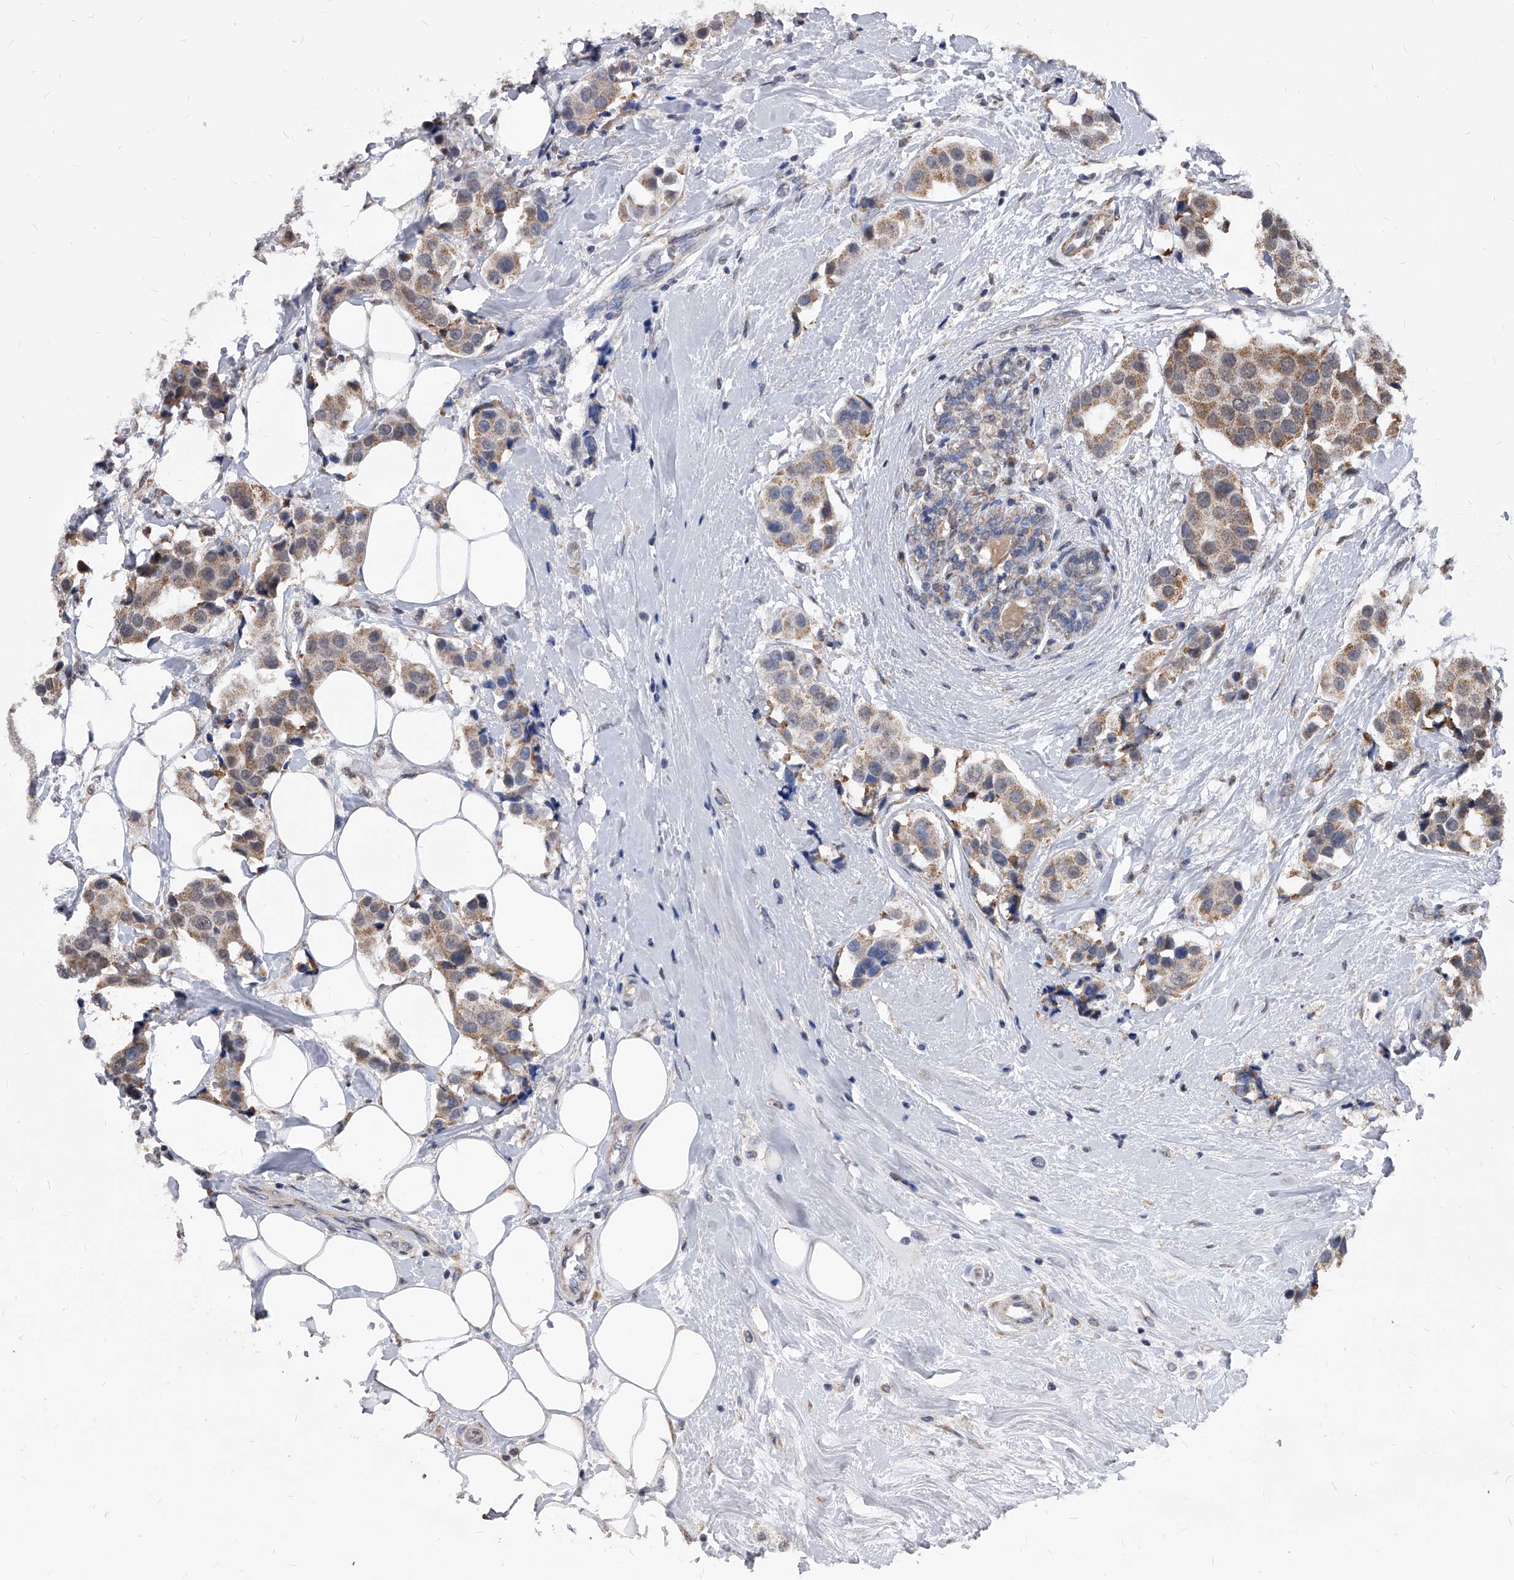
{"staining": {"intensity": "moderate", "quantity": ">75%", "location": "cytoplasmic/membranous"}, "tissue": "breast cancer", "cell_type": "Tumor cells", "image_type": "cancer", "snomed": [{"axis": "morphology", "description": "Normal tissue, NOS"}, {"axis": "morphology", "description": "Duct carcinoma"}, {"axis": "topography", "description": "Breast"}], "caption": "Brown immunohistochemical staining in infiltrating ductal carcinoma (breast) shows moderate cytoplasmic/membranous staining in approximately >75% of tumor cells.", "gene": "DUSP22", "patient": {"sex": "female", "age": 39}}